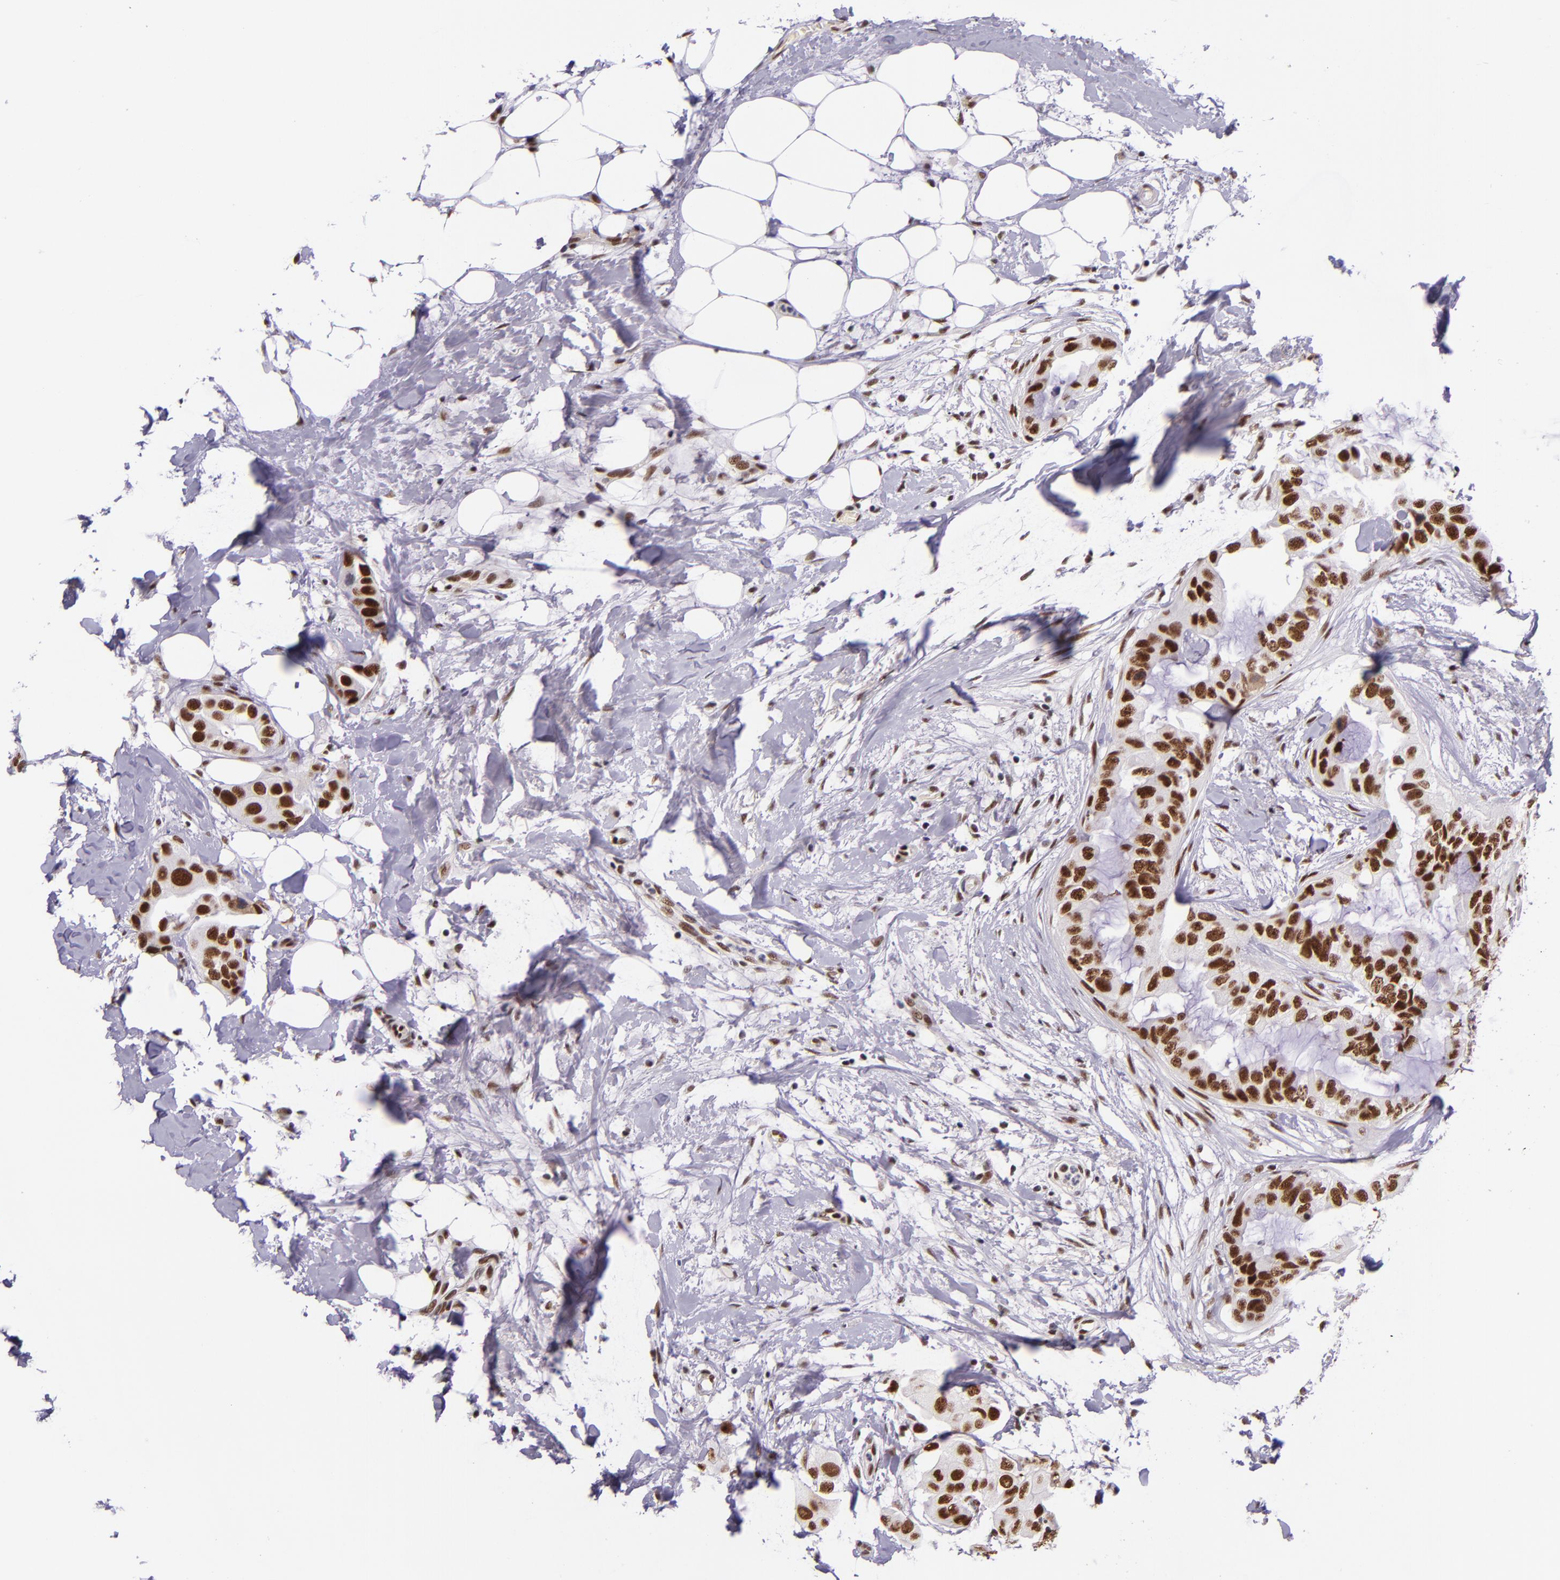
{"staining": {"intensity": "strong", "quantity": ">75%", "location": "nuclear"}, "tissue": "breast cancer", "cell_type": "Tumor cells", "image_type": "cancer", "snomed": [{"axis": "morphology", "description": "Duct carcinoma"}, {"axis": "topography", "description": "Breast"}], "caption": "This image demonstrates immunohistochemistry (IHC) staining of human breast cancer, with high strong nuclear positivity in approximately >75% of tumor cells.", "gene": "GPKOW", "patient": {"sex": "female", "age": 40}}